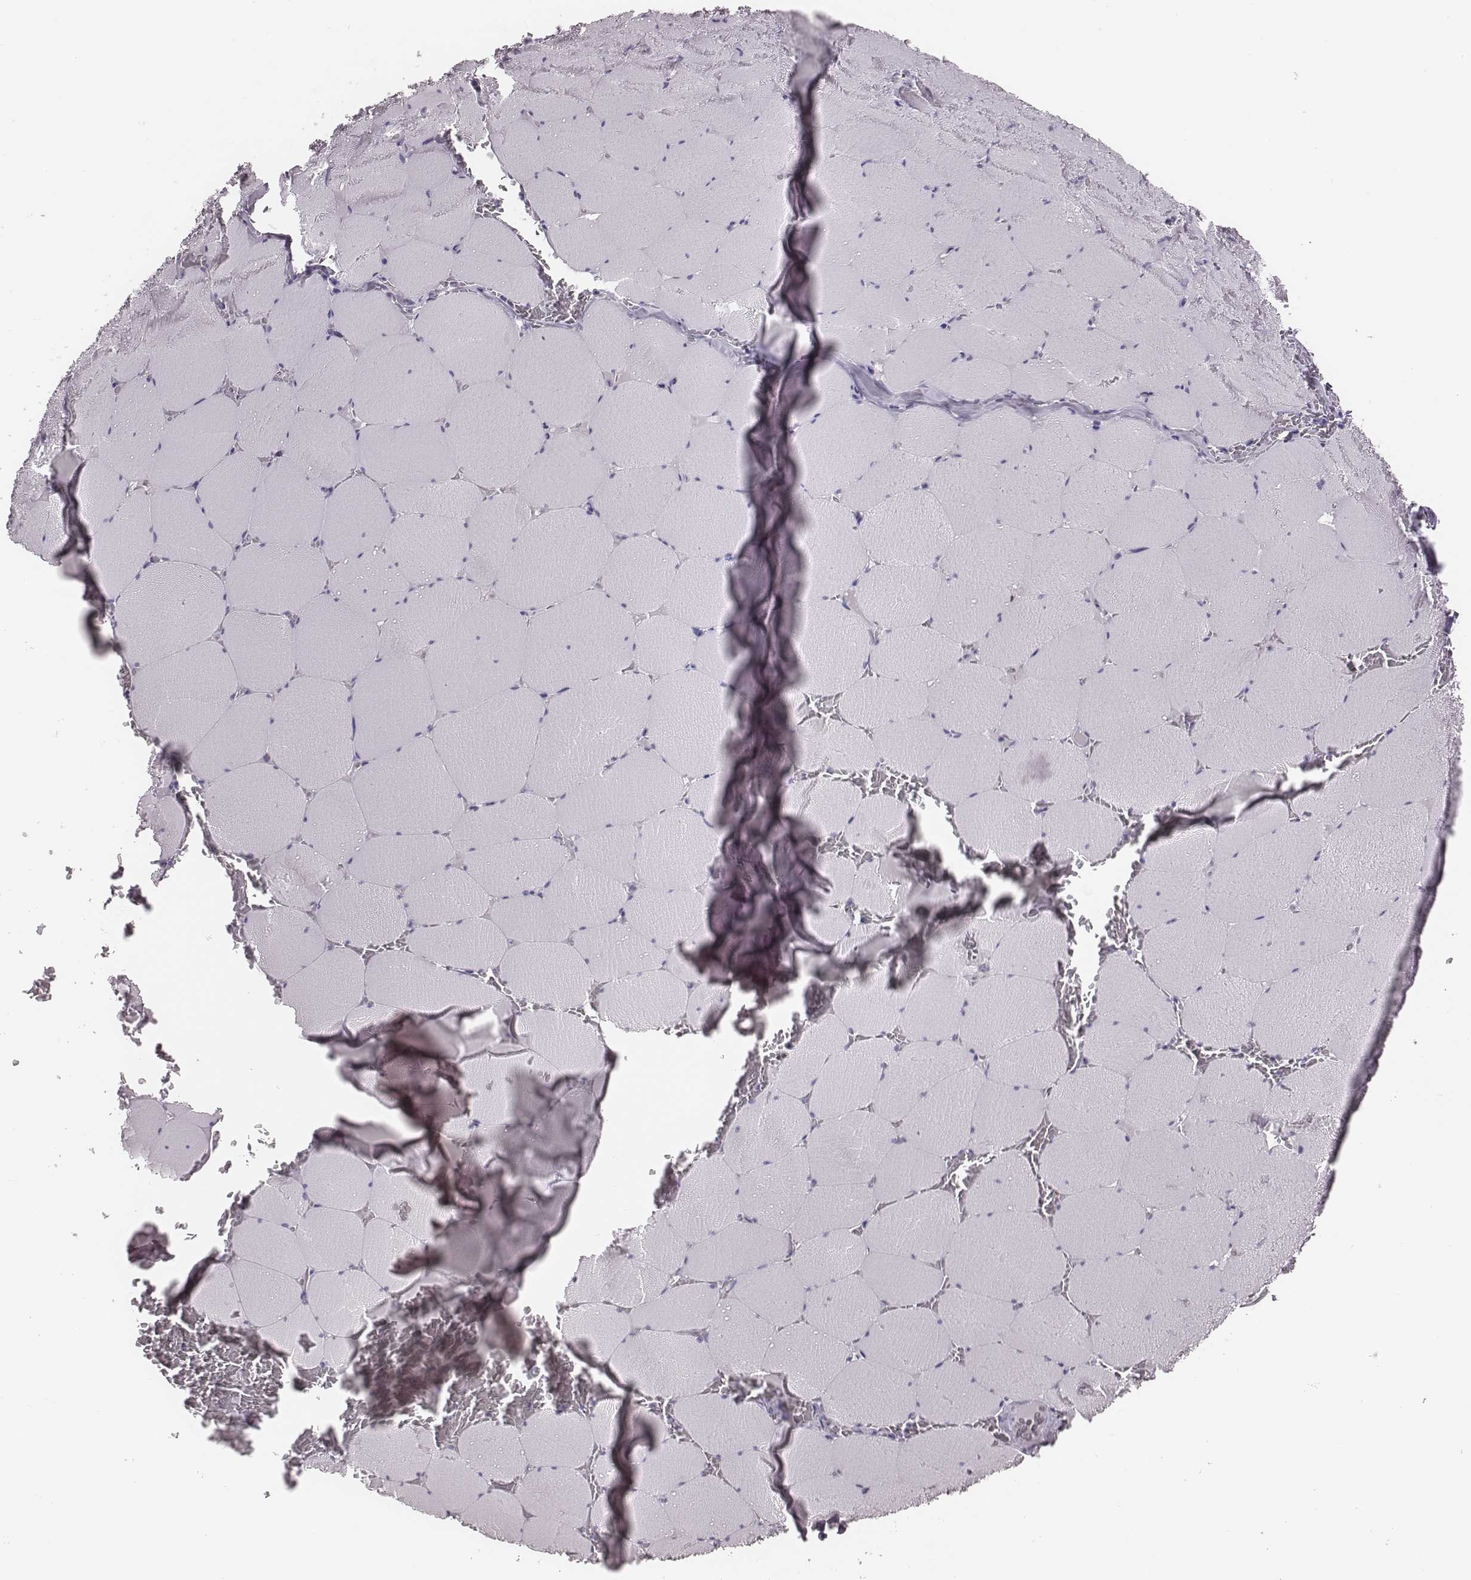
{"staining": {"intensity": "negative", "quantity": "none", "location": "none"}, "tissue": "skeletal muscle", "cell_type": "Myocytes", "image_type": "normal", "snomed": [{"axis": "morphology", "description": "Normal tissue, NOS"}, {"axis": "morphology", "description": "Malignant melanoma, Metastatic site"}, {"axis": "topography", "description": "Skeletal muscle"}], "caption": "This is a image of immunohistochemistry (IHC) staining of benign skeletal muscle, which shows no staining in myocytes.", "gene": "H1", "patient": {"sex": "male", "age": 50}}